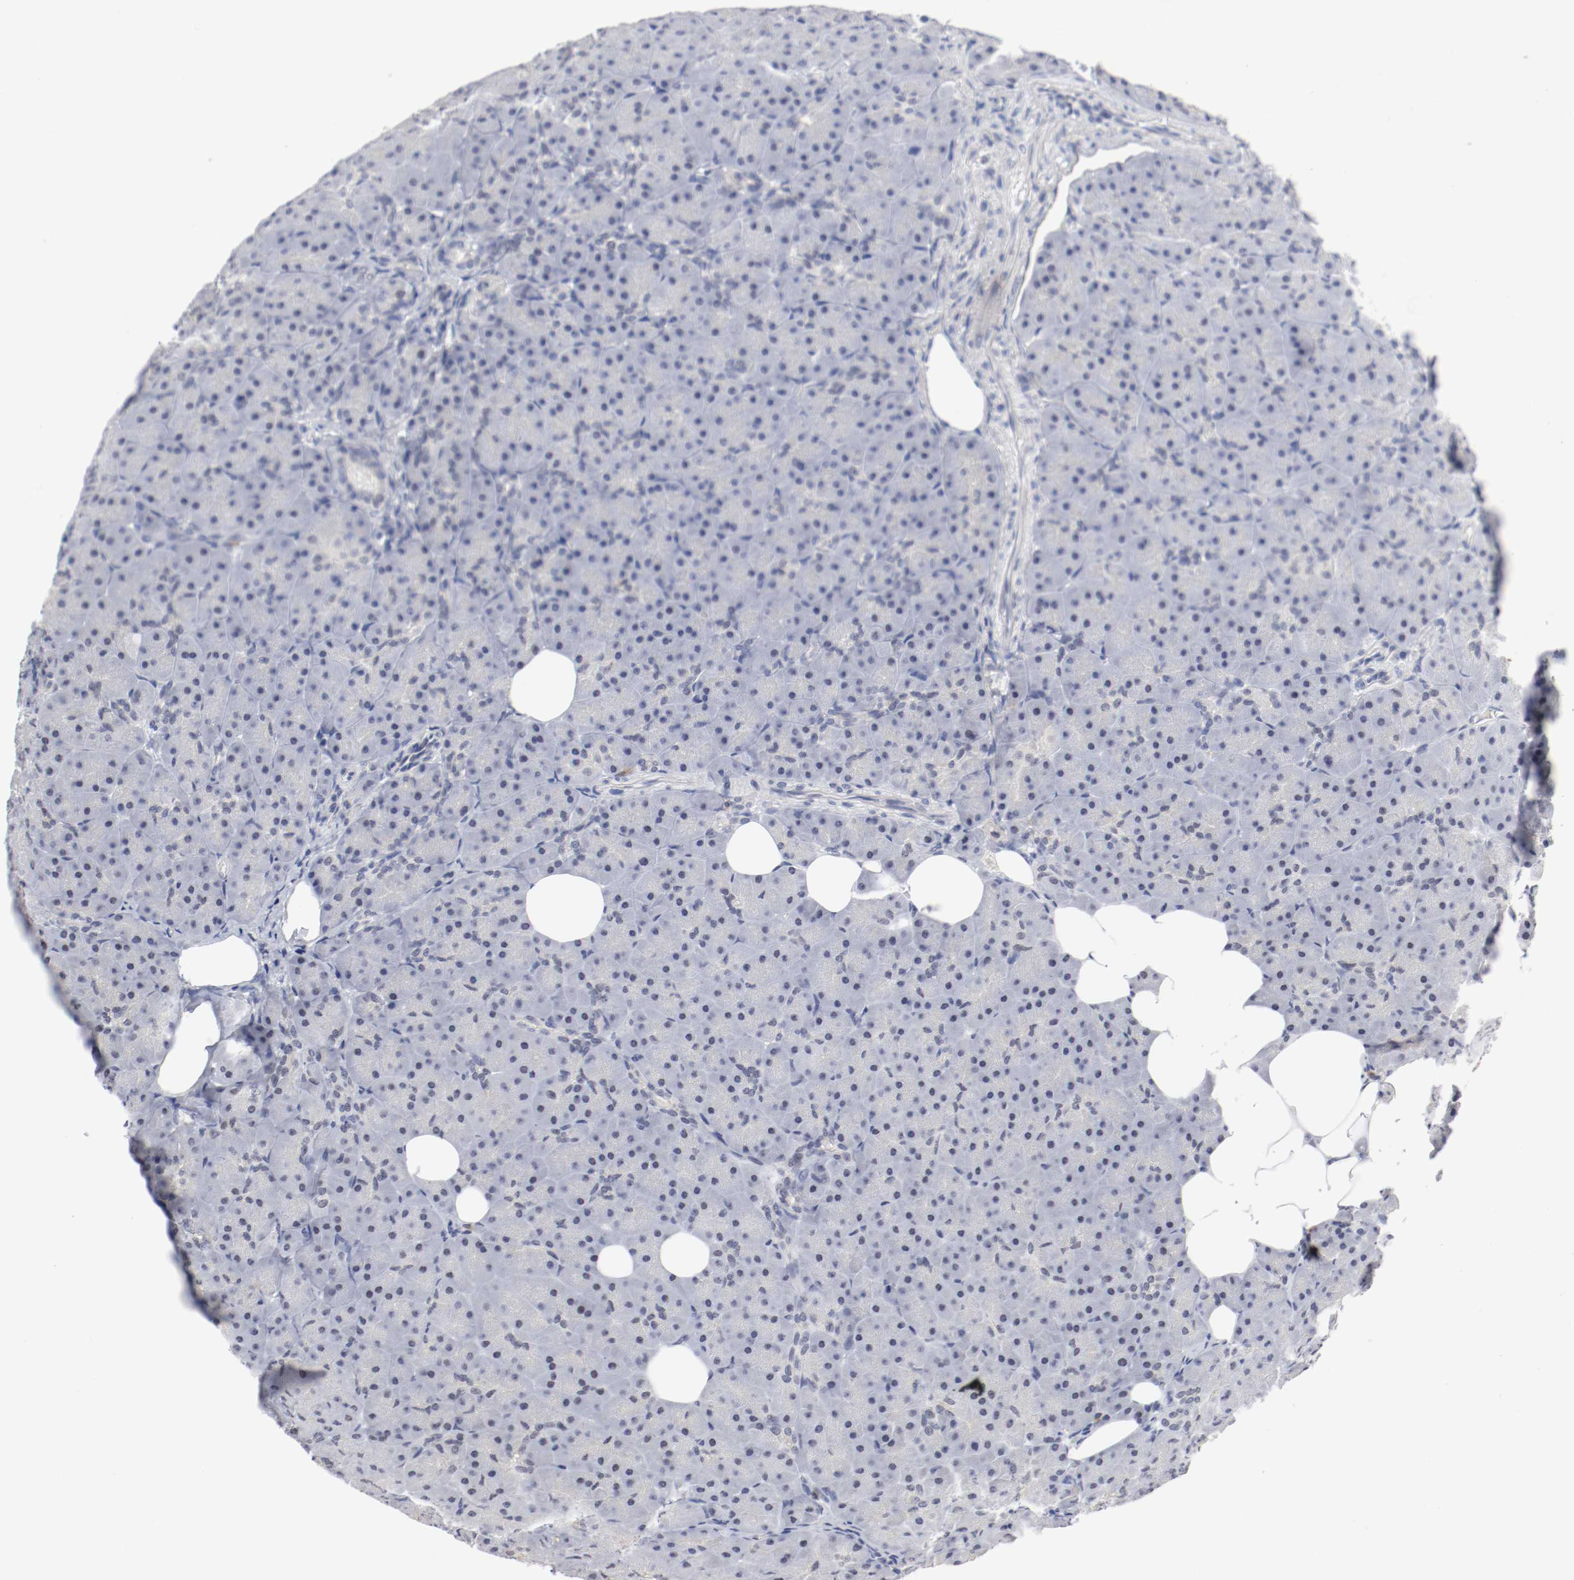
{"staining": {"intensity": "negative", "quantity": "none", "location": "none"}, "tissue": "pancreas", "cell_type": "Exocrine glandular cells", "image_type": "normal", "snomed": [{"axis": "morphology", "description": "Normal tissue, NOS"}, {"axis": "topography", "description": "Pancreas"}], "caption": "IHC photomicrograph of benign pancreas stained for a protein (brown), which shows no positivity in exocrine glandular cells.", "gene": "ANKLE2", "patient": {"sex": "male", "age": 66}}